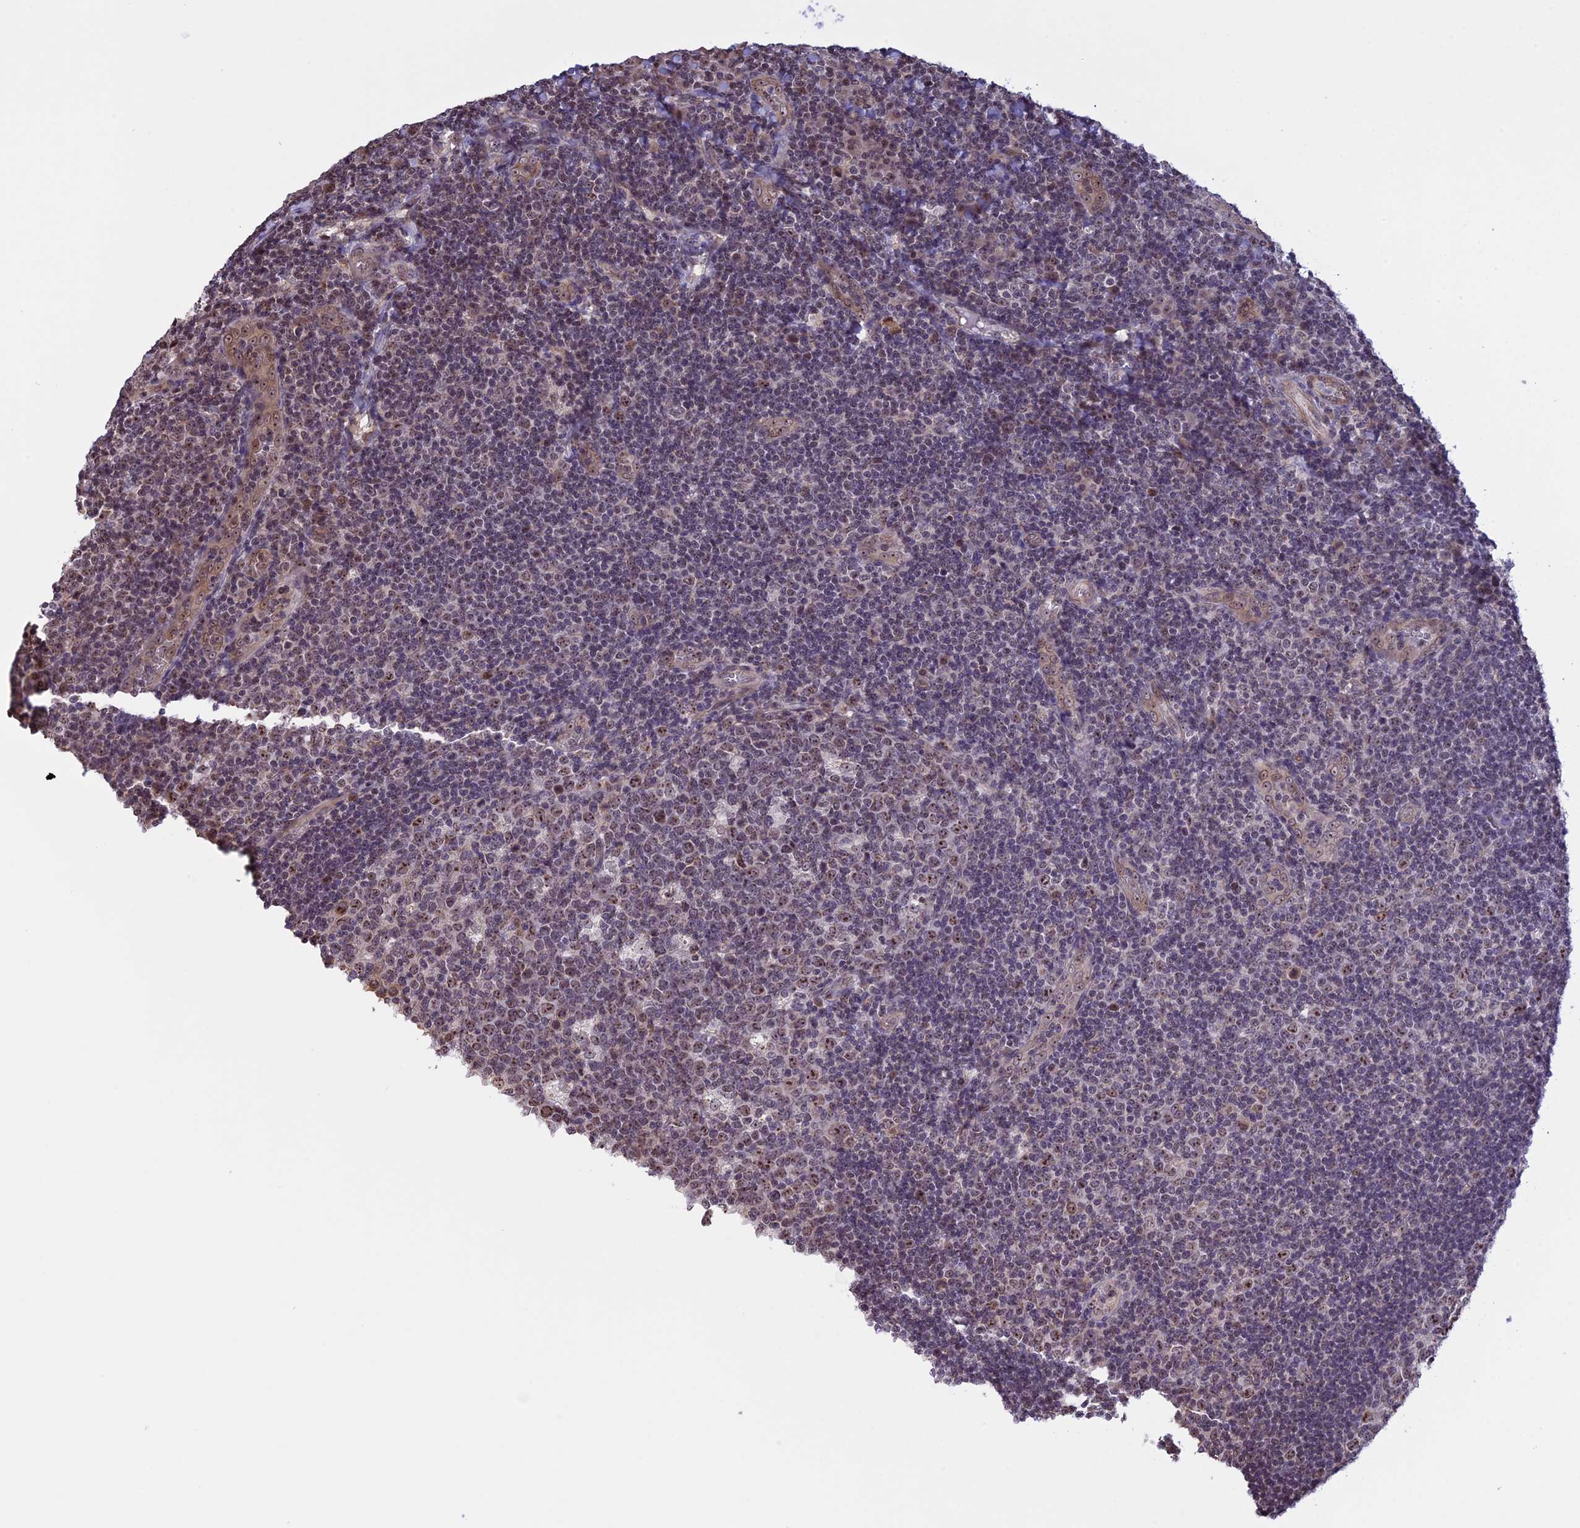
{"staining": {"intensity": "moderate", "quantity": "25%-75%", "location": "nuclear"}, "tissue": "tonsil", "cell_type": "Germinal center cells", "image_type": "normal", "snomed": [{"axis": "morphology", "description": "Normal tissue, NOS"}, {"axis": "topography", "description": "Tonsil"}], "caption": "Immunohistochemical staining of unremarkable tonsil exhibits 25%-75% levels of moderate nuclear protein expression in approximately 25%-75% of germinal center cells.", "gene": "MGA", "patient": {"sex": "male", "age": 17}}